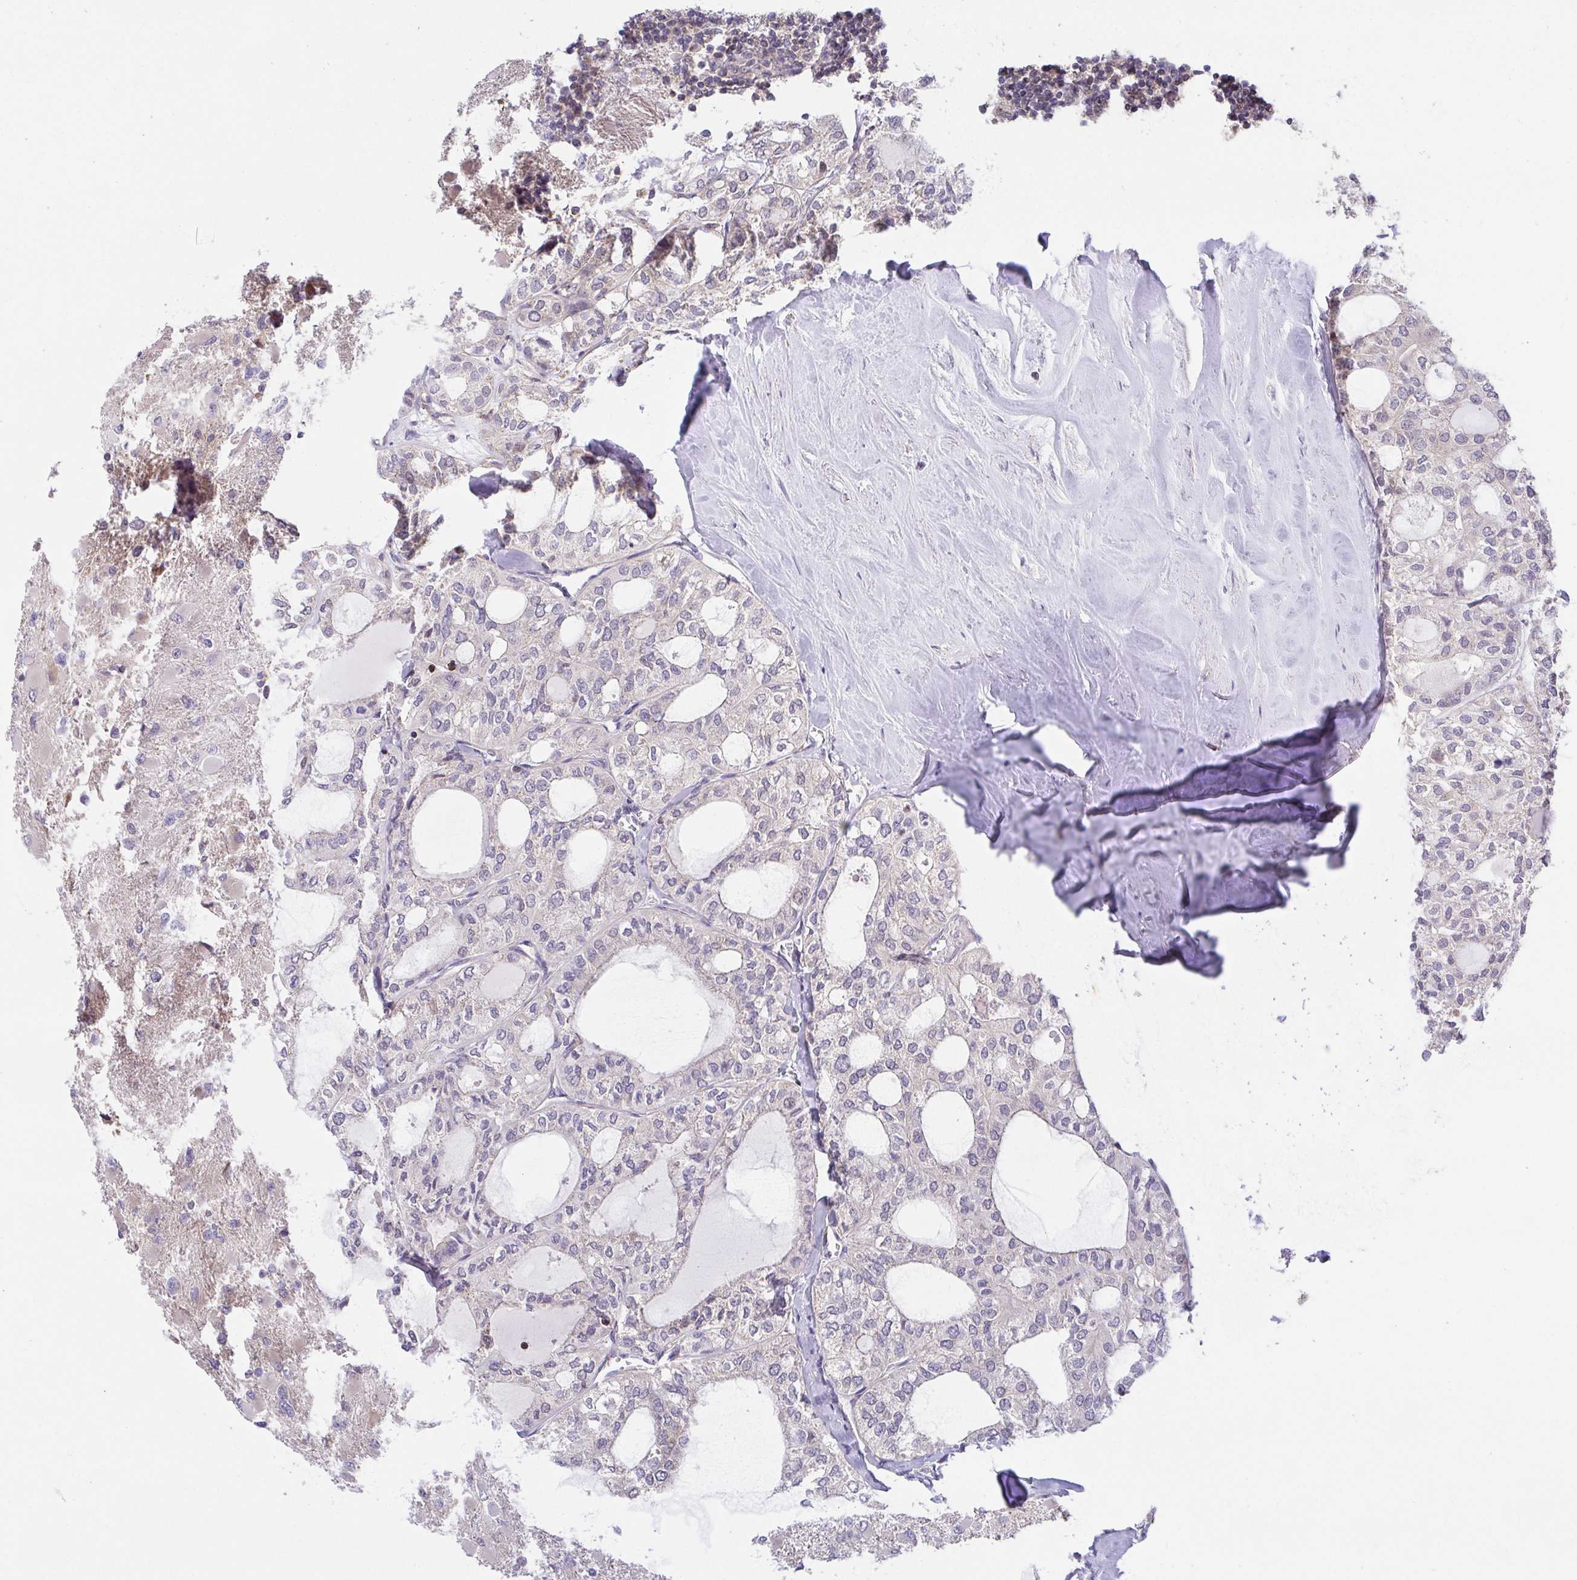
{"staining": {"intensity": "negative", "quantity": "none", "location": "none"}, "tissue": "thyroid cancer", "cell_type": "Tumor cells", "image_type": "cancer", "snomed": [{"axis": "morphology", "description": "Follicular adenoma carcinoma, NOS"}, {"axis": "topography", "description": "Thyroid gland"}], "caption": "There is no significant positivity in tumor cells of thyroid cancer.", "gene": "PREPL", "patient": {"sex": "male", "age": 75}}